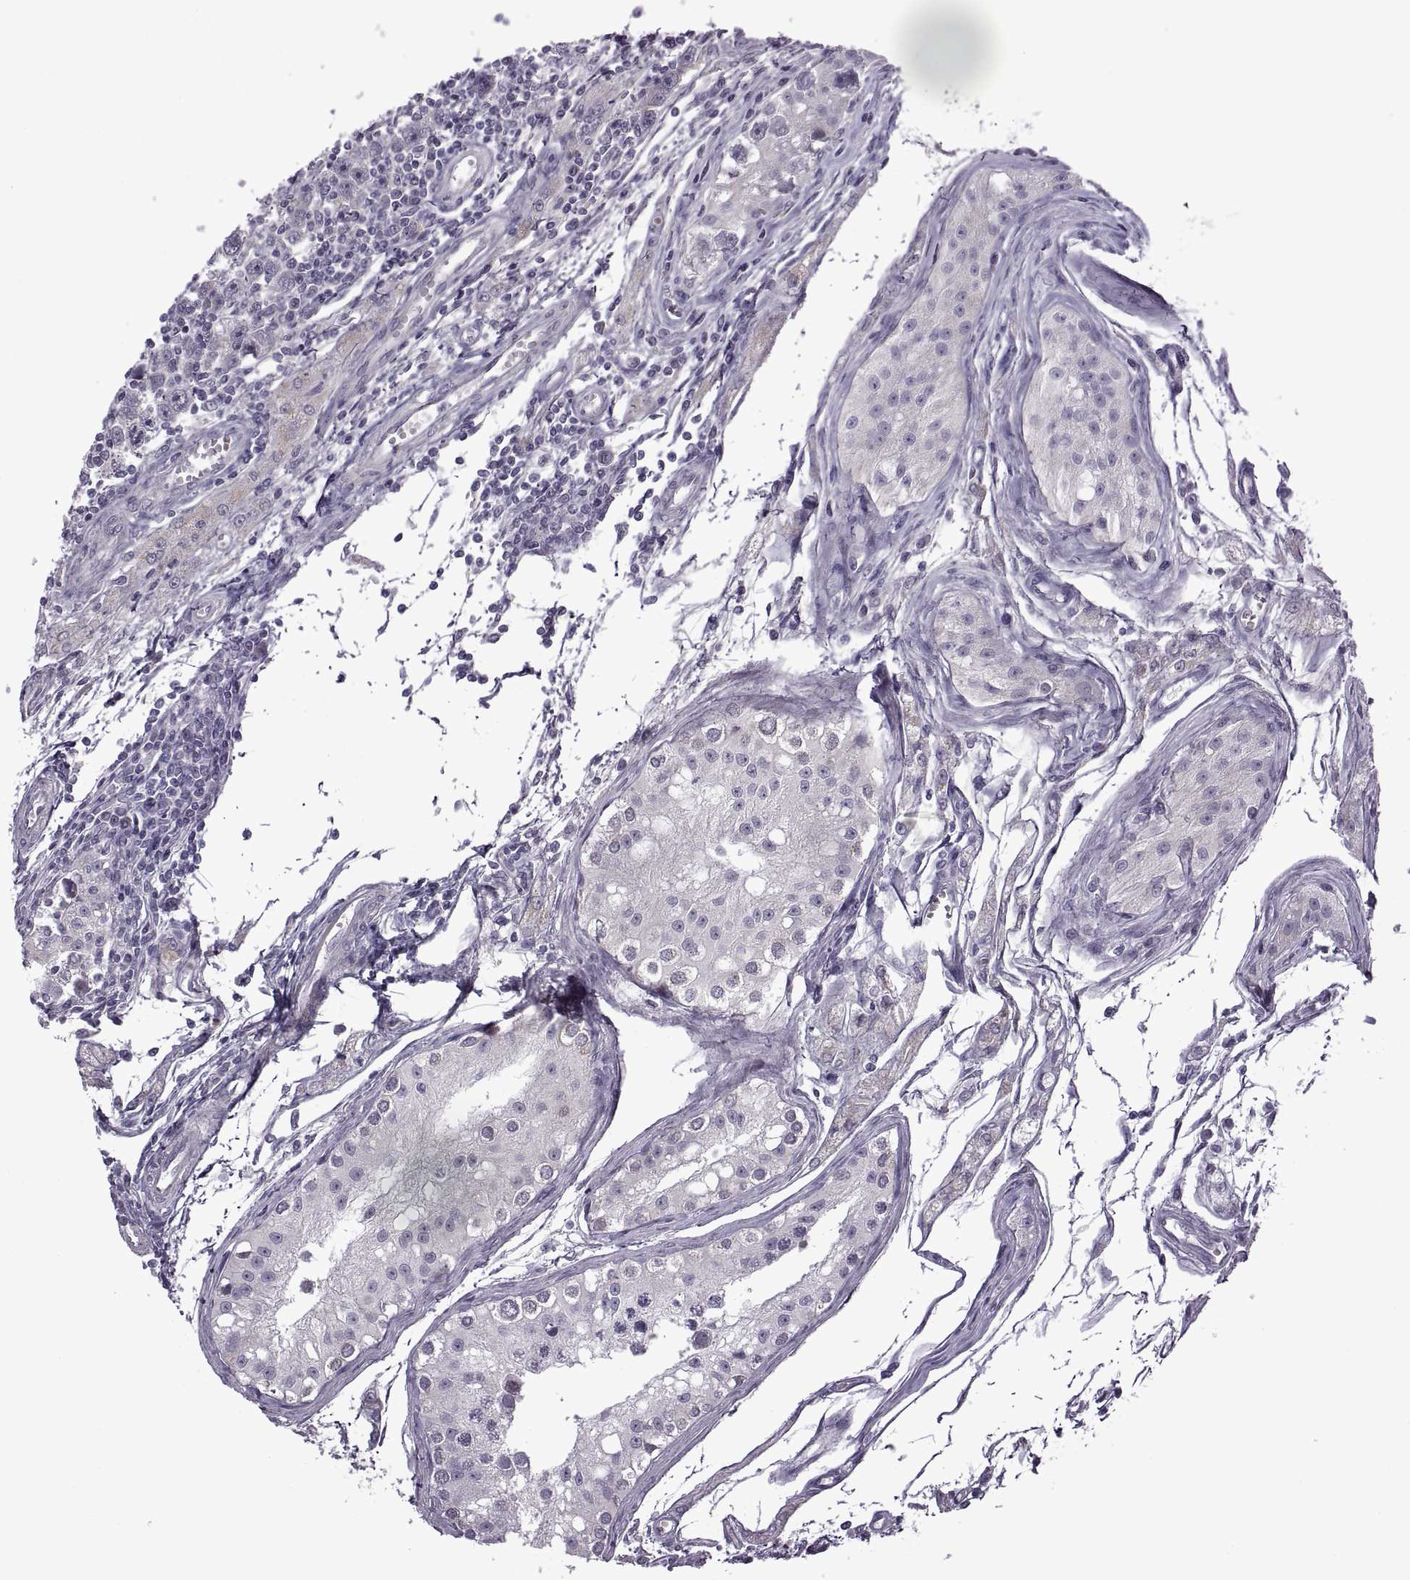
{"staining": {"intensity": "negative", "quantity": "none", "location": "none"}, "tissue": "testis cancer", "cell_type": "Tumor cells", "image_type": "cancer", "snomed": [{"axis": "morphology", "description": "Seminoma, NOS"}, {"axis": "topography", "description": "Testis"}], "caption": "Seminoma (testis) was stained to show a protein in brown. There is no significant expression in tumor cells. (DAB immunohistochemistry visualized using brightfield microscopy, high magnification).", "gene": "RIPK4", "patient": {"sex": "male", "age": 30}}